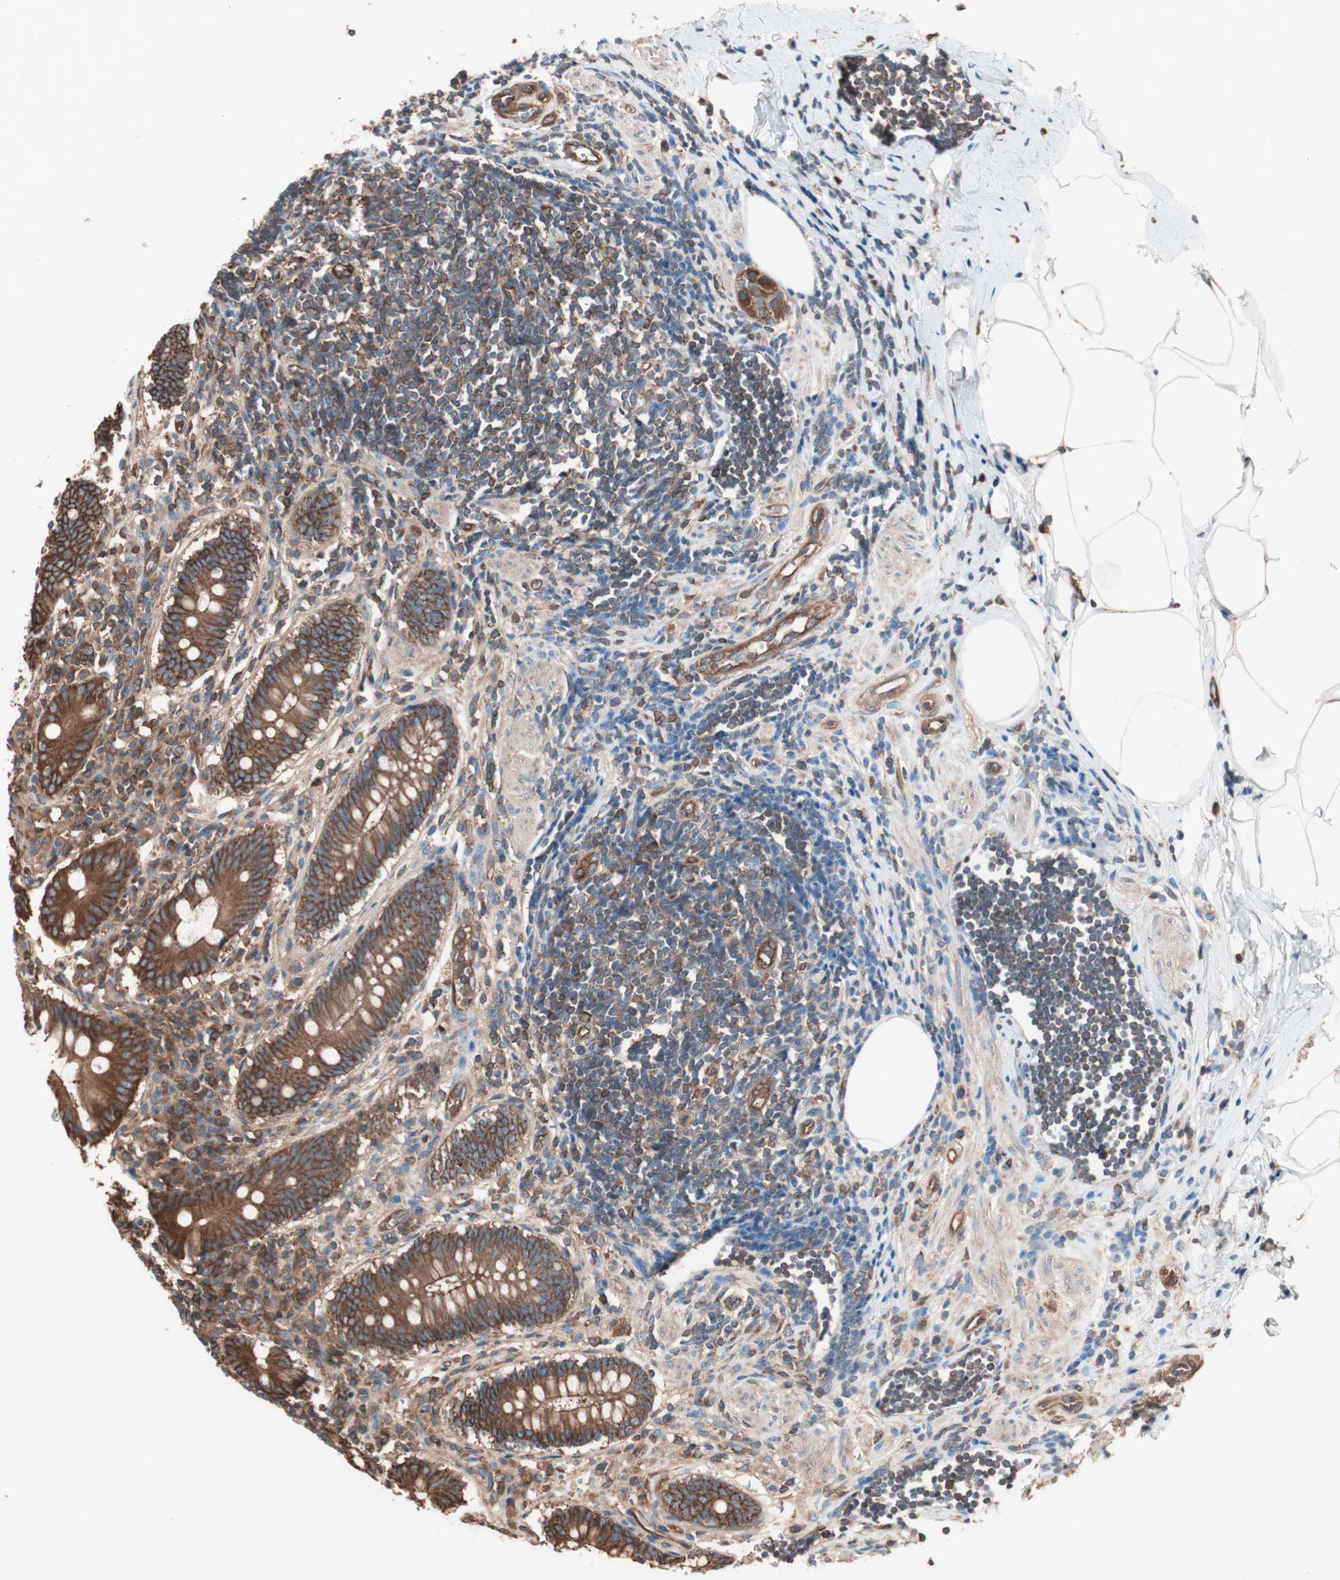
{"staining": {"intensity": "strong", "quantity": ">75%", "location": "cytoplasmic/membranous"}, "tissue": "appendix", "cell_type": "Glandular cells", "image_type": "normal", "snomed": [{"axis": "morphology", "description": "Normal tissue, NOS"}, {"axis": "topography", "description": "Appendix"}], "caption": "Glandular cells exhibit high levels of strong cytoplasmic/membranous positivity in about >75% of cells in unremarkable appendix. (Stains: DAB (3,3'-diaminobenzidine) in brown, nuclei in blue, Microscopy: brightfield microscopy at high magnification).", "gene": "TCP11L1", "patient": {"sex": "female", "age": 50}}